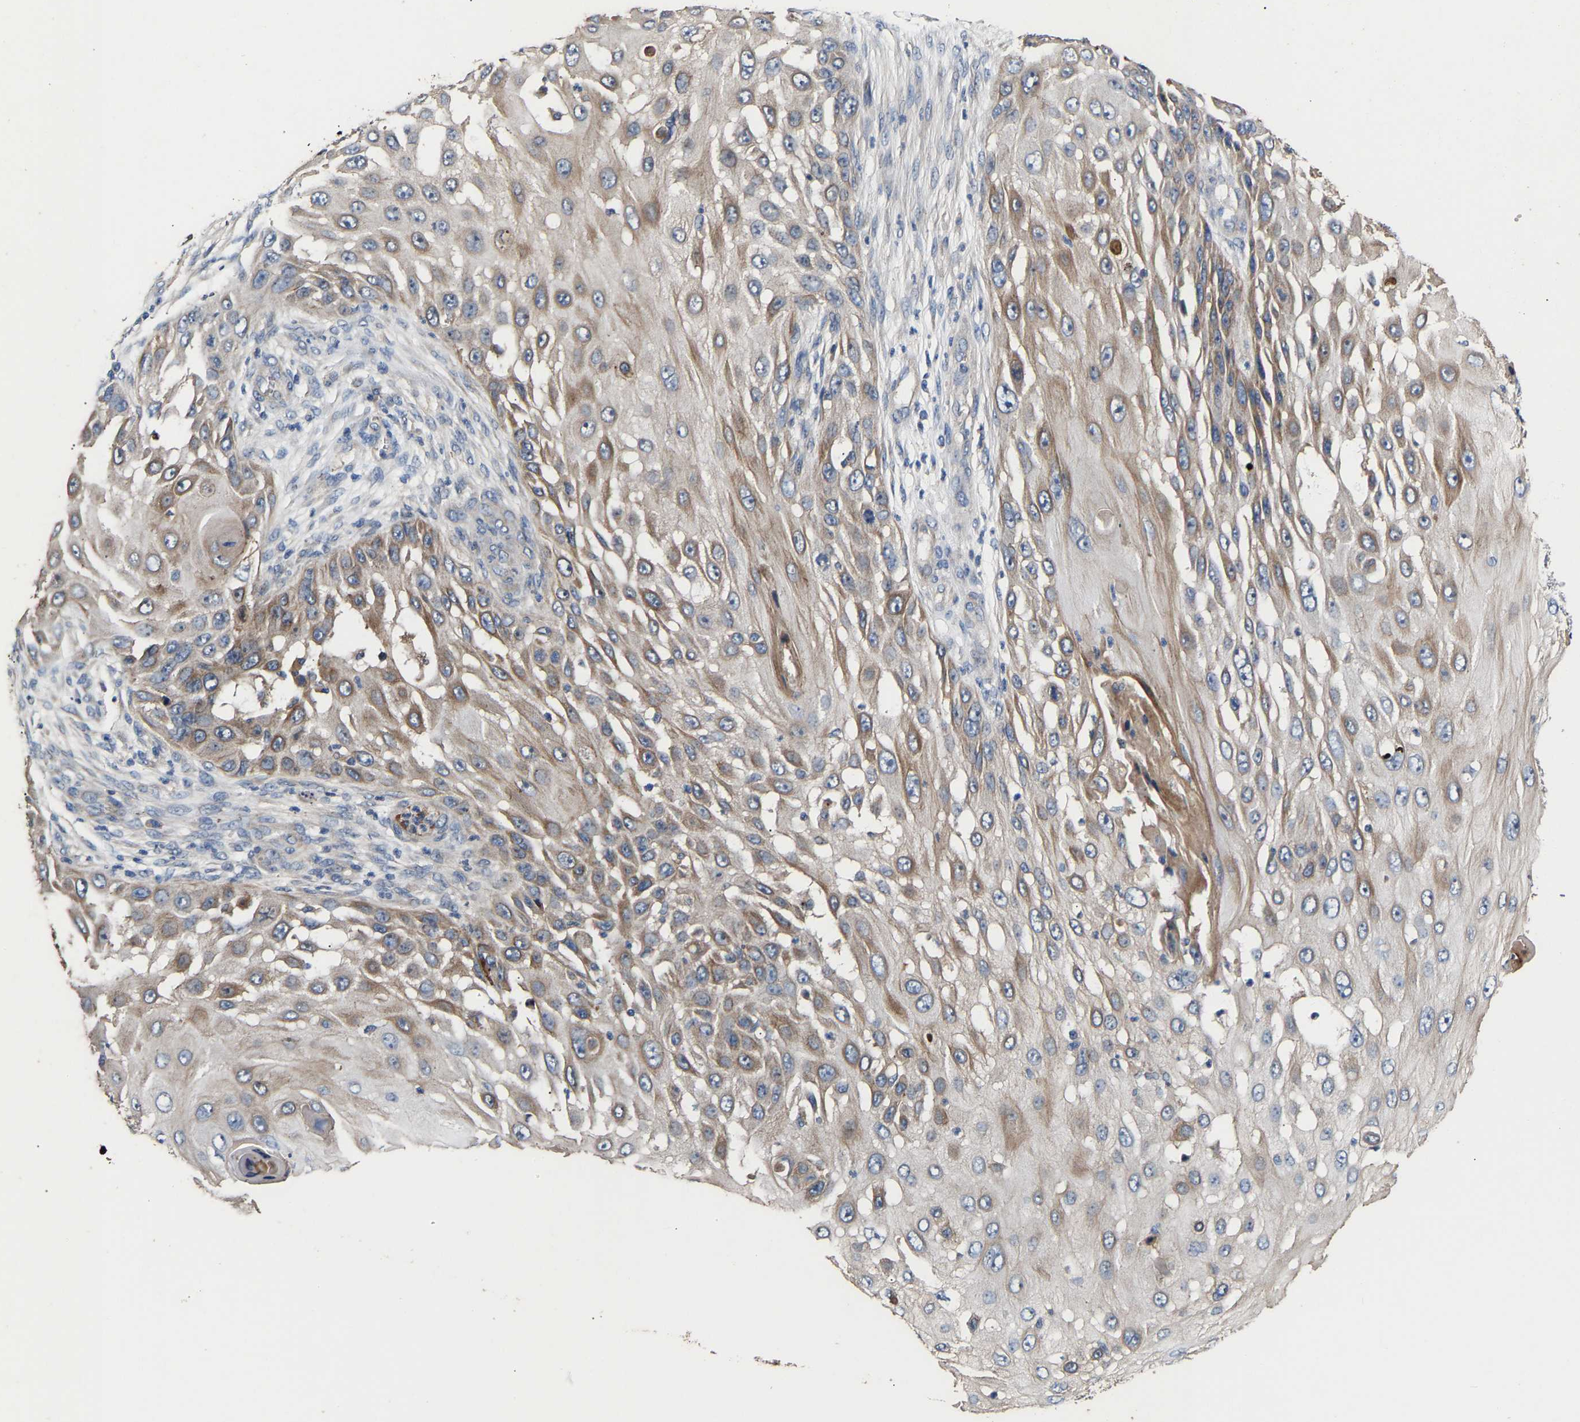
{"staining": {"intensity": "weak", "quantity": "25%-75%", "location": "cytoplasmic/membranous"}, "tissue": "skin cancer", "cell_type": "Tumor cells", "image_type": "cancer", "snomed": [{"axis": "morphology", "description": "Squamous cell carcinoma, NOS"}, {"axis": "topography", "description": "Skin"}], "caption": "DAB (3,3'-diaminobenzidine) immunohistochemical staining of human squamous cell carcinoma (skin) displays weak cytoplasmic/membranous protein expression in about 25%-75% of tumor cells.", "gene": "KASH5", "patient": {"sex": "female", "age": 44}}